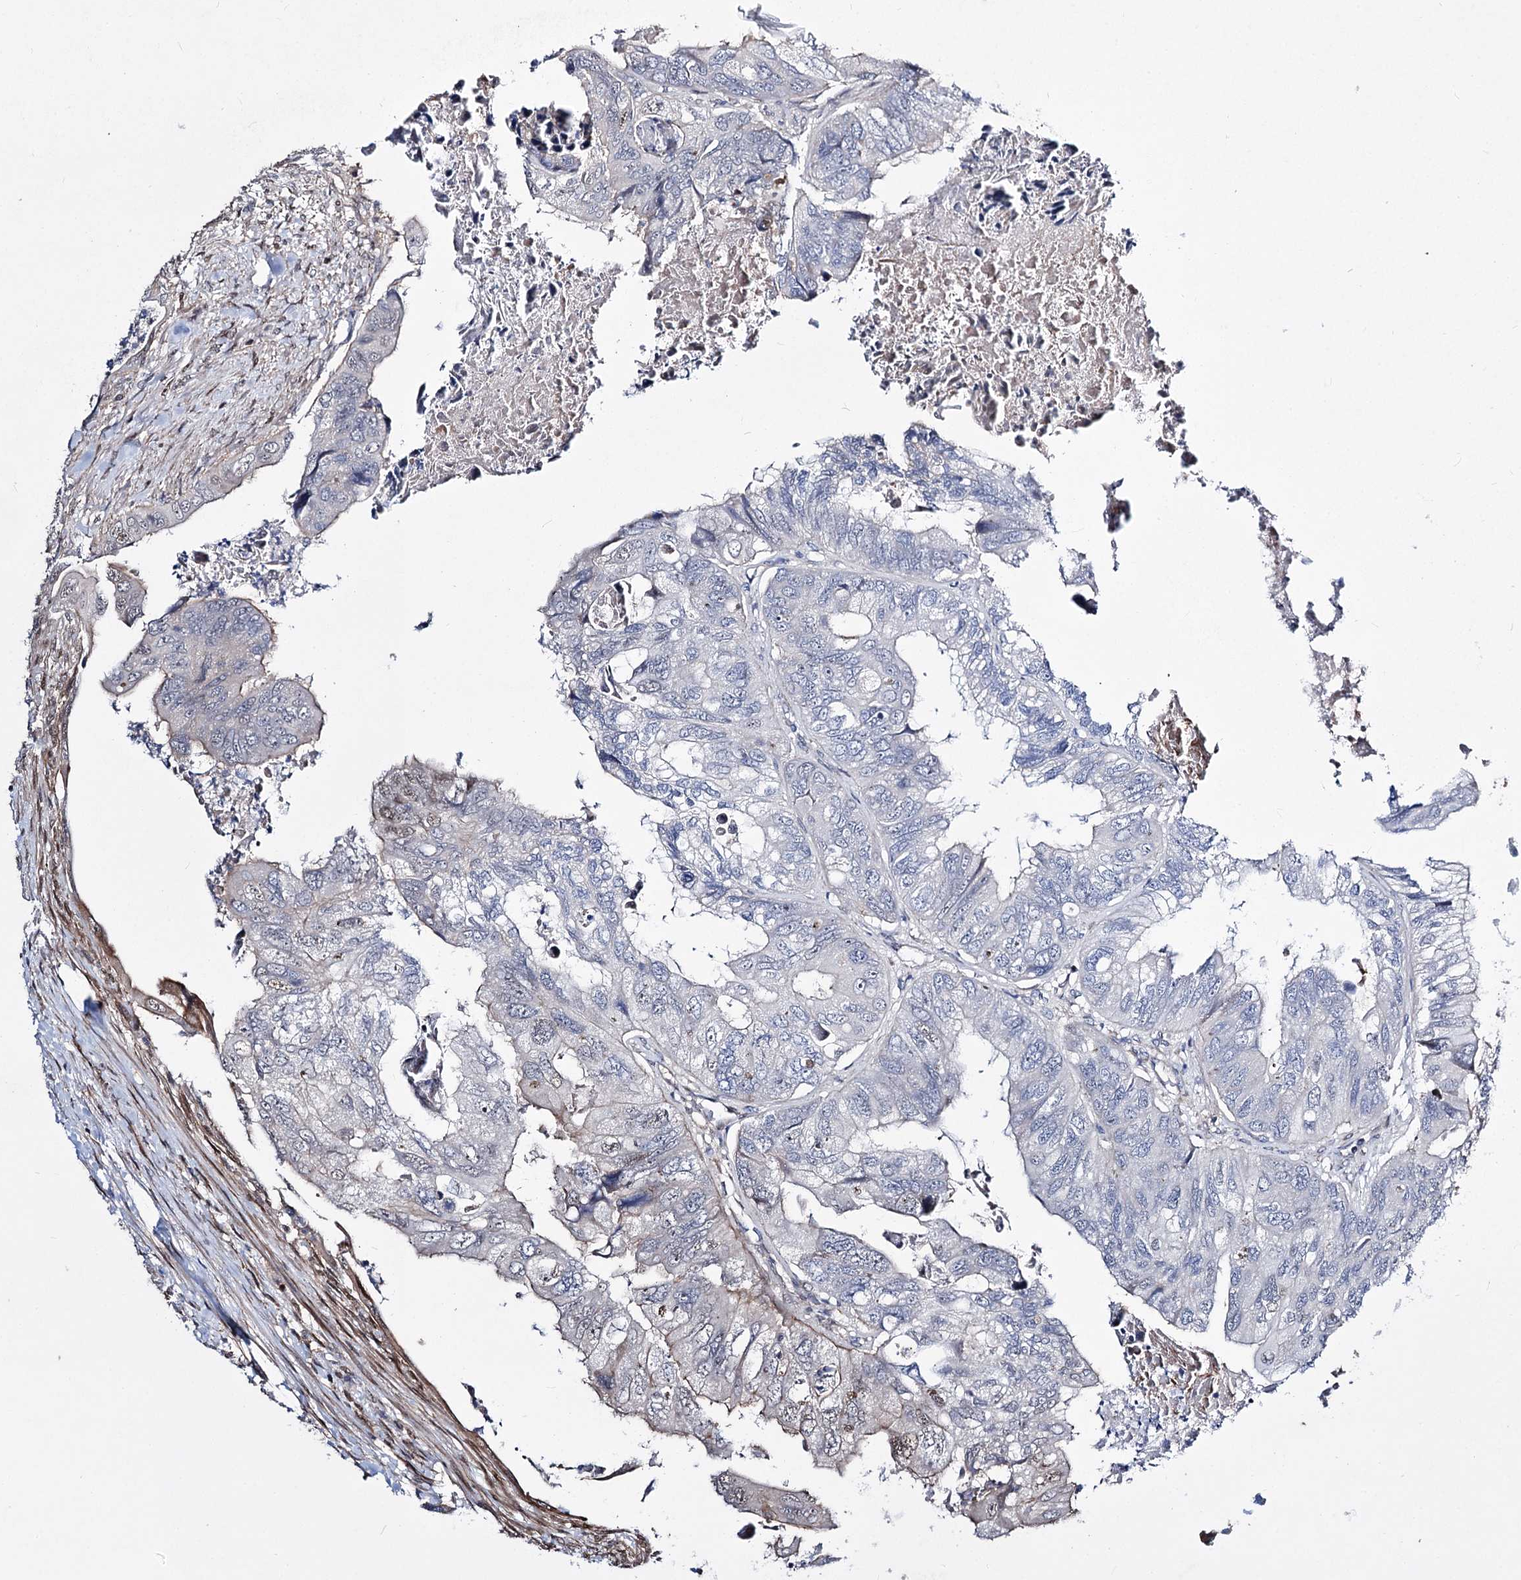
{"staining": {"intensity": "negative", "quantity": "none", "location": "none"}, "tissue": "colorectal cancer", "cell_type": "Tumor cells", "image_type": "cancer", "snomed": [{"axis": "morphology", "description": "Adenocarcinoma, NOS"}, {"axis": "topography", "description": "Rectum"}], "caption": "There is no significant positivity in tumor cells of colorectal cancer. The staining is performed using DAB brown chromogen with nuclei counter-stained in using hematoxylin.", "gene": "CHMP7", "patient": {"sex": "male", "age": 63}}